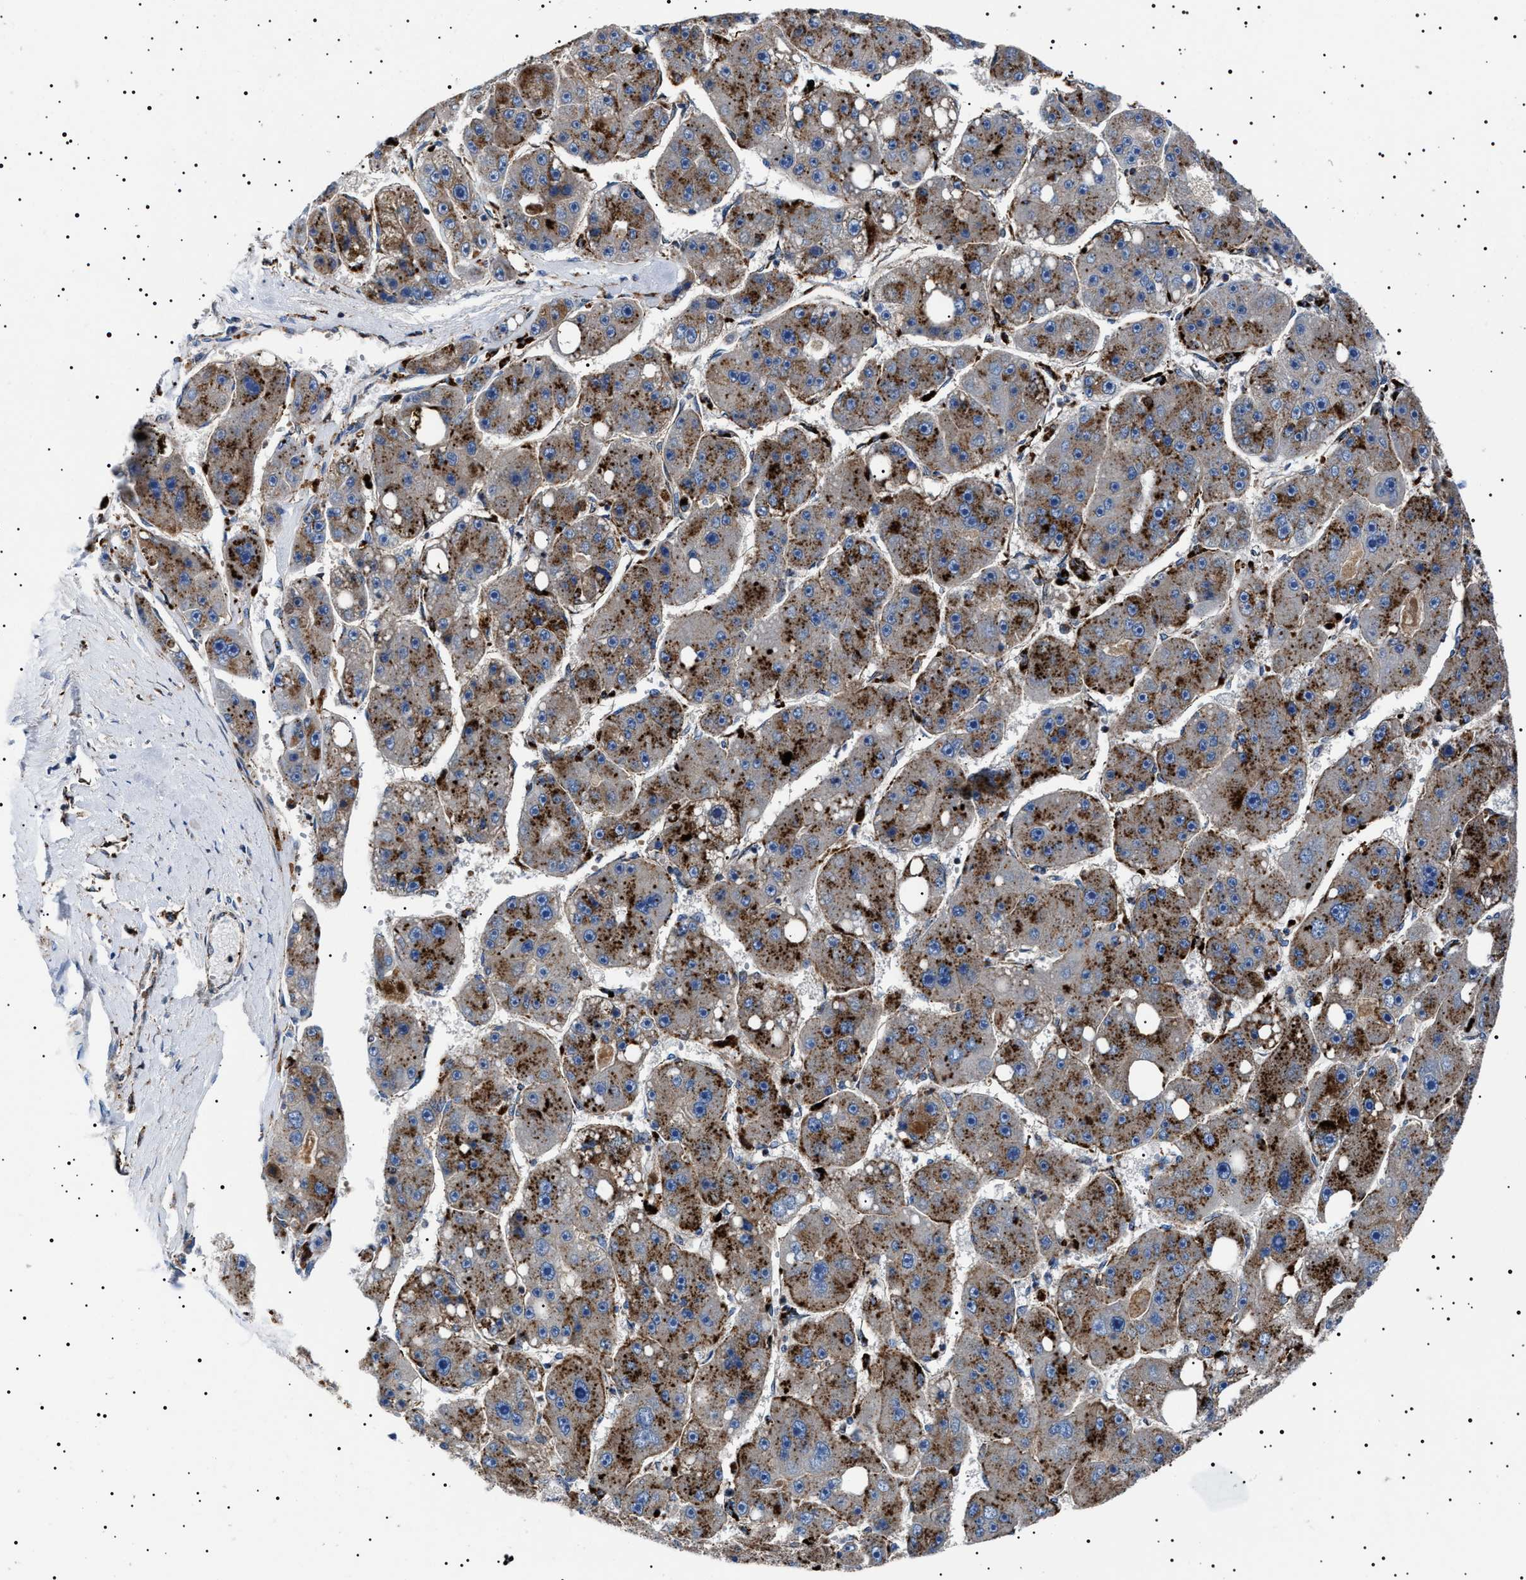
{"staining": {"intensity": "strong", "quantity": ">75%", "location": "cytoplasmic/membranous"}, "tissue": "liver cancer", "cell_type": "Tumor cells", "image_type": "cancer", "snomed": [{"axis": "morphology", "description": "Carcinoma, Hepatocellular, NOS"}, {"axis": "topography", "description": "Liver"}], "caption": "Hepatocellular carcinoma (liver) stained for a protein (brown) displays strong cytoplasmic/membranous positive expression in approximately >75% of tumor cells.", "gene": "NEU1", "patient": {"sex": "female", "age": 61}}